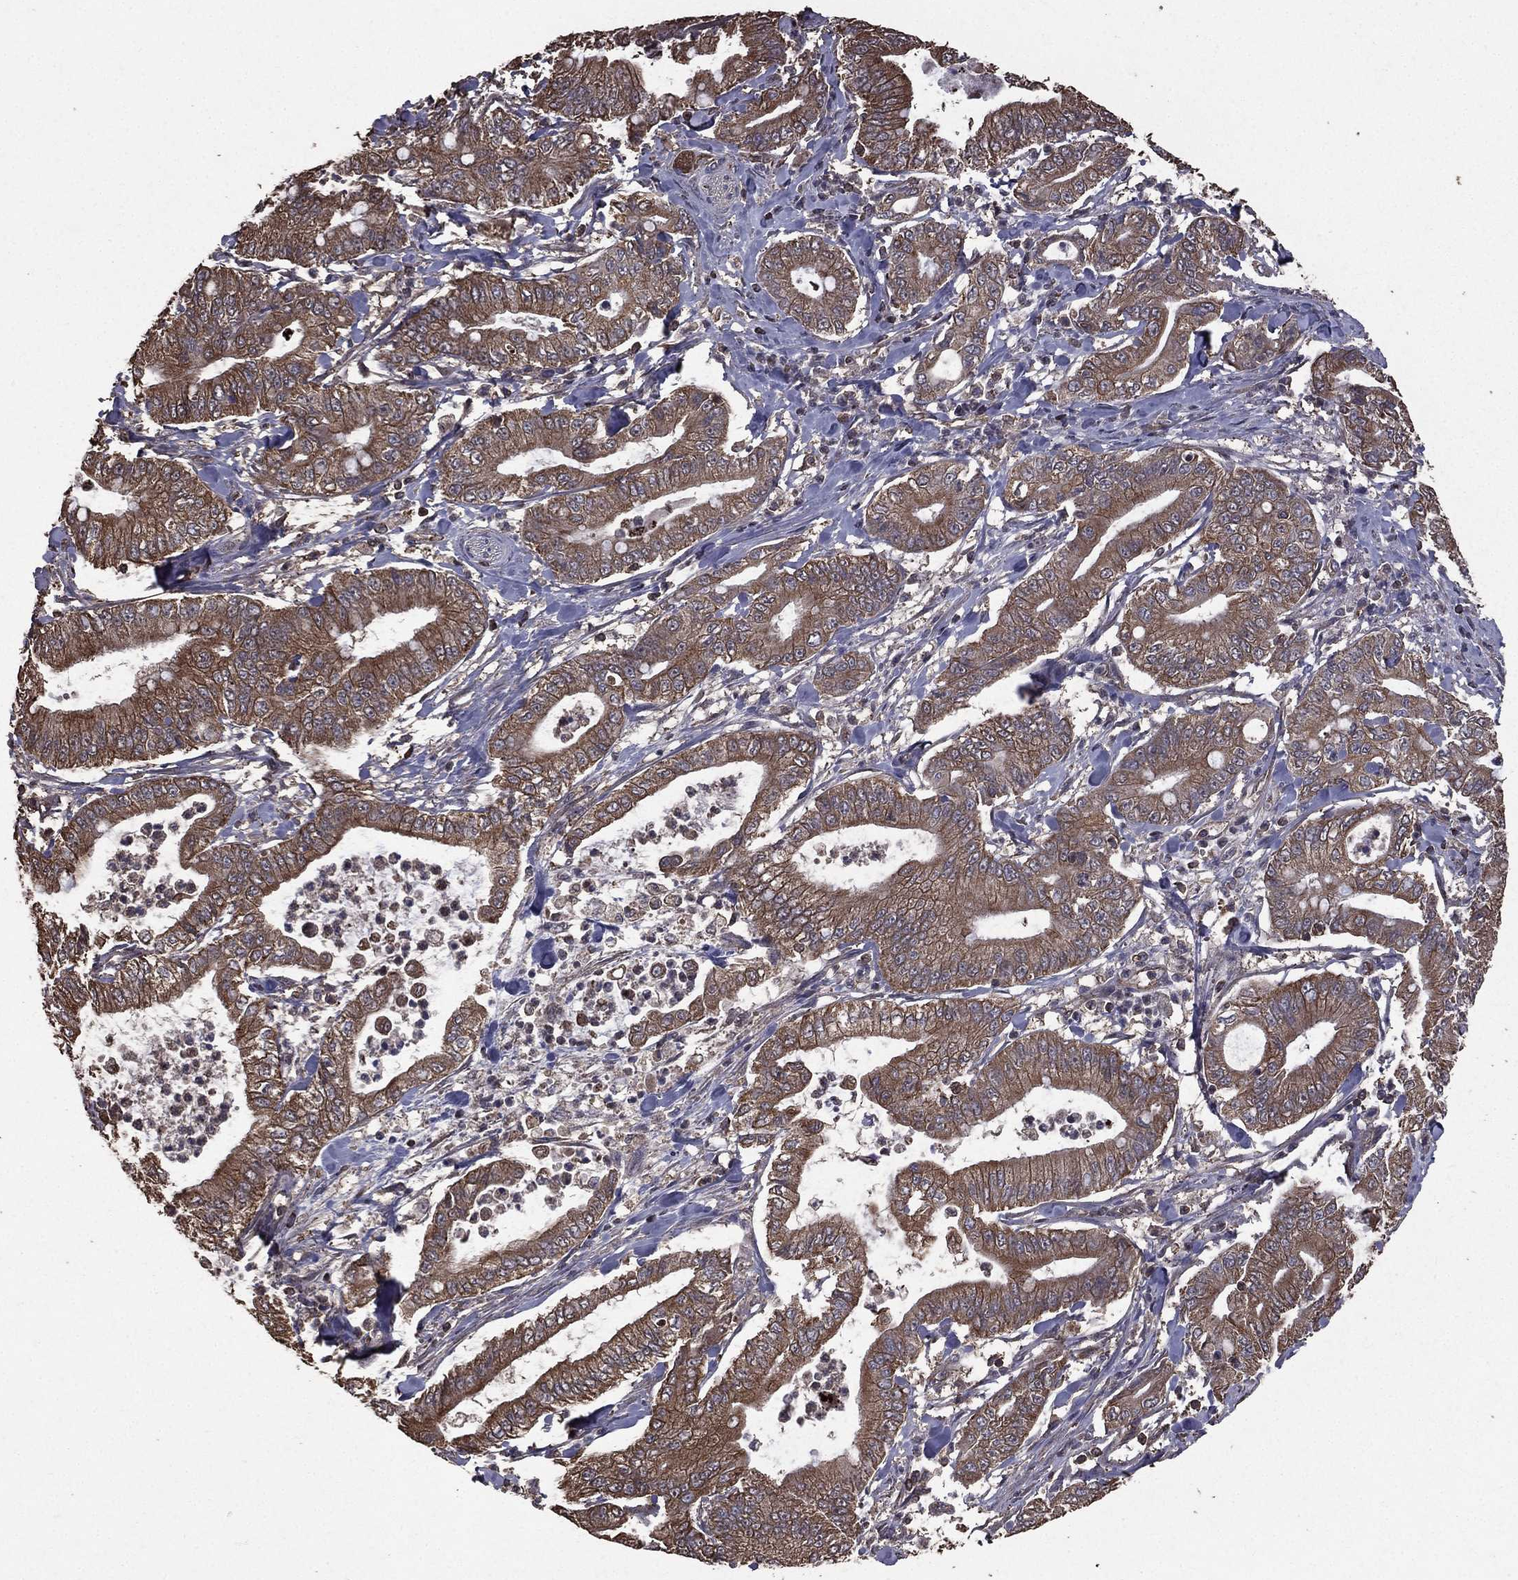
{"staining": {"intensity": "weak", "quantity": ">75%", "location": "cytoplasmic/membranous"}, "tissue": "pancreatic cancer", "cell_type": "Tumor cells", "image_type": "cancer", "snomed": [{"axis": "morphology", "description": "Adenocarcinoma, NOS"}, {"axis": "topography", "description": "Pancreas"}], "caption": "DAB immunohistochemical staining of pancreatic adenocarcinoma demonstrates weak cytoplasmic/membranous protein expression in approximately >75% of tumor cells. Immunohistochemistry (ihc) stains the protein in brown and the nuclei are stained blue.", "gene": "BIRC6", "patient": {"sex": "male", "age": 71}}